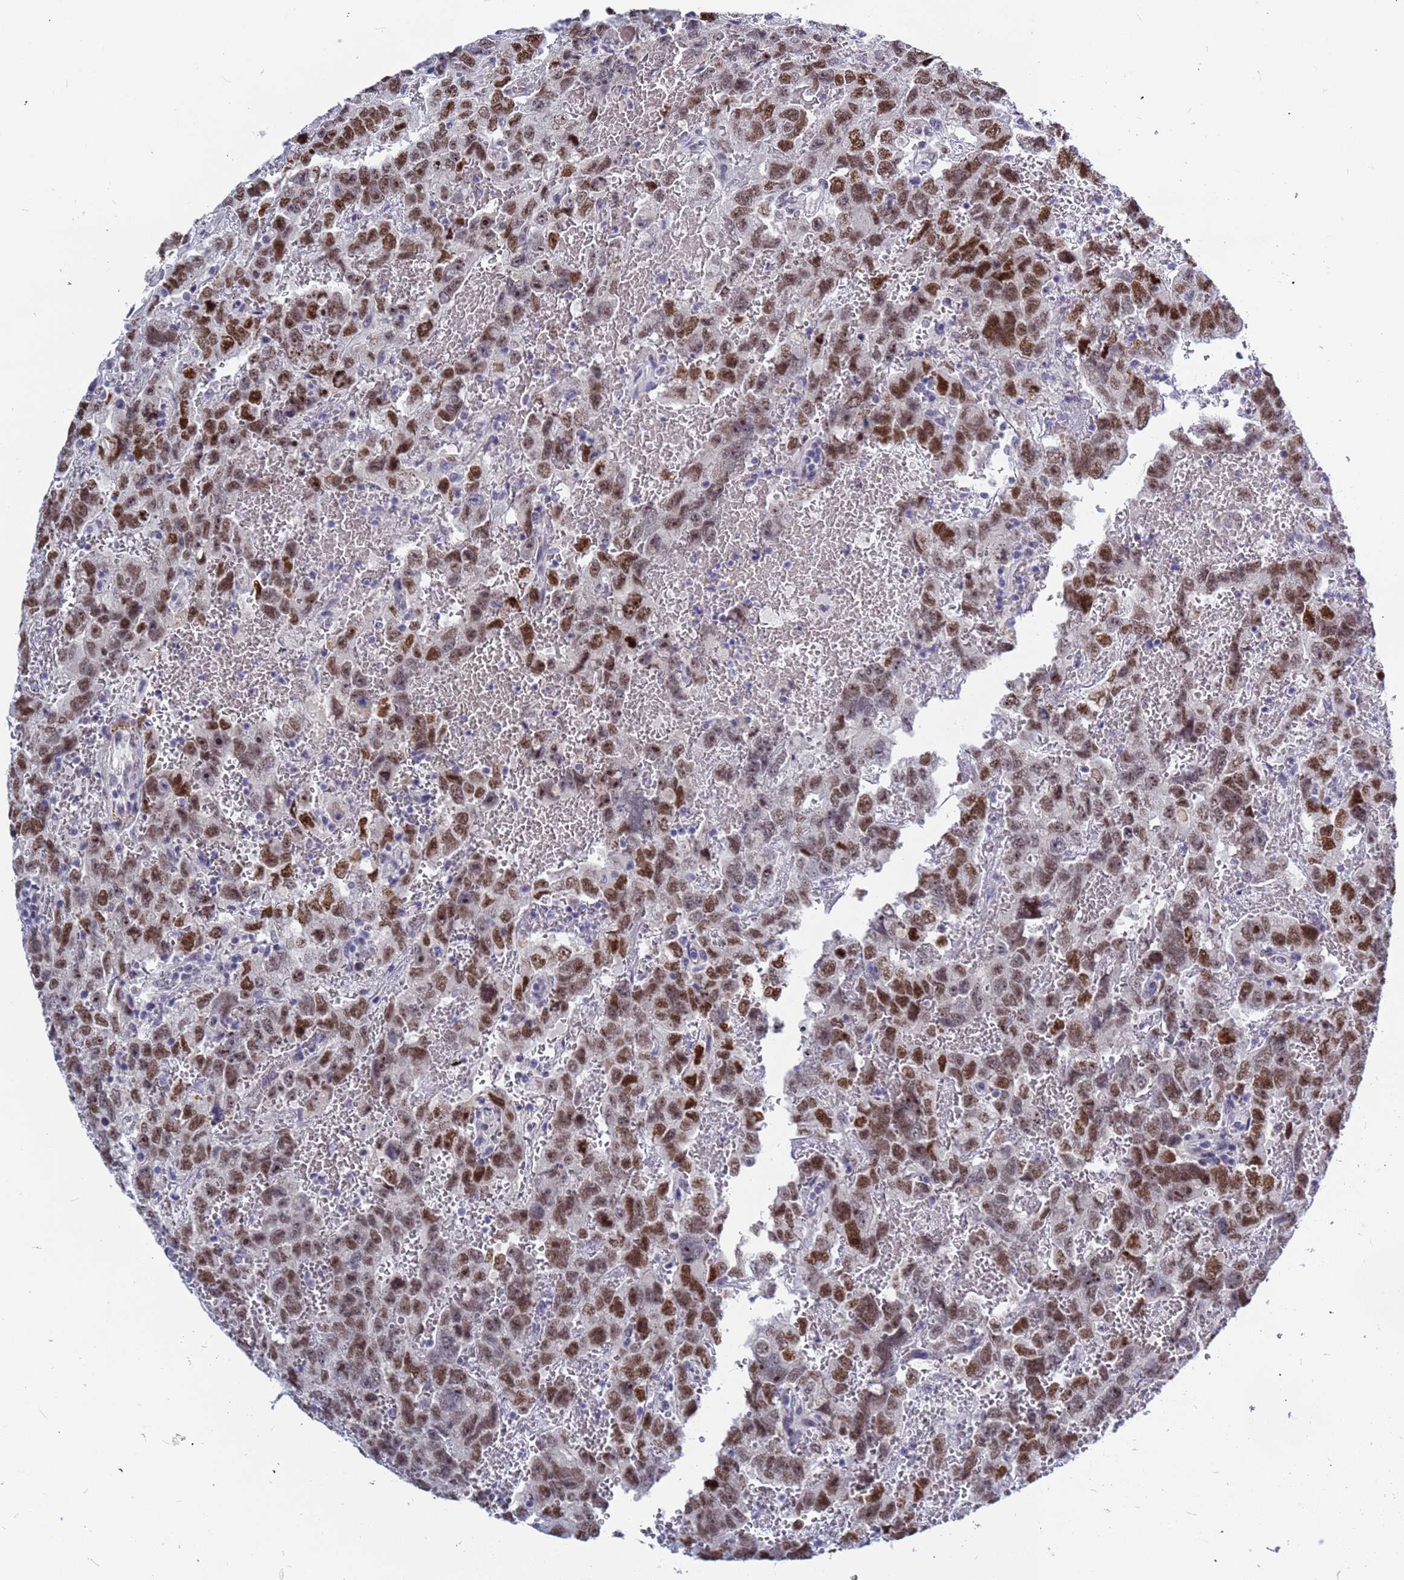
{"staining": {"intensity": "strong", "quantity": ">75%", "location": "nuclear"}, "tissue": "testis cancer", "cell_type": "Tumor cells", "image_type": "cancer", "snomed": [{"axis": "morphology", "description": "Carcinoma, Embryonal, NOS"}, {"axis": "topography", "description": "Testis"}], "caption": "IHC (DAB (3,3'-diaminobenzidine)) staining of human embryonal carcinoma (testis) shows strong nuclear protein positivity in about >75% of tumor cells.", "gene": "CXorf65", "patient": {"sex": "male", "age": 45}}